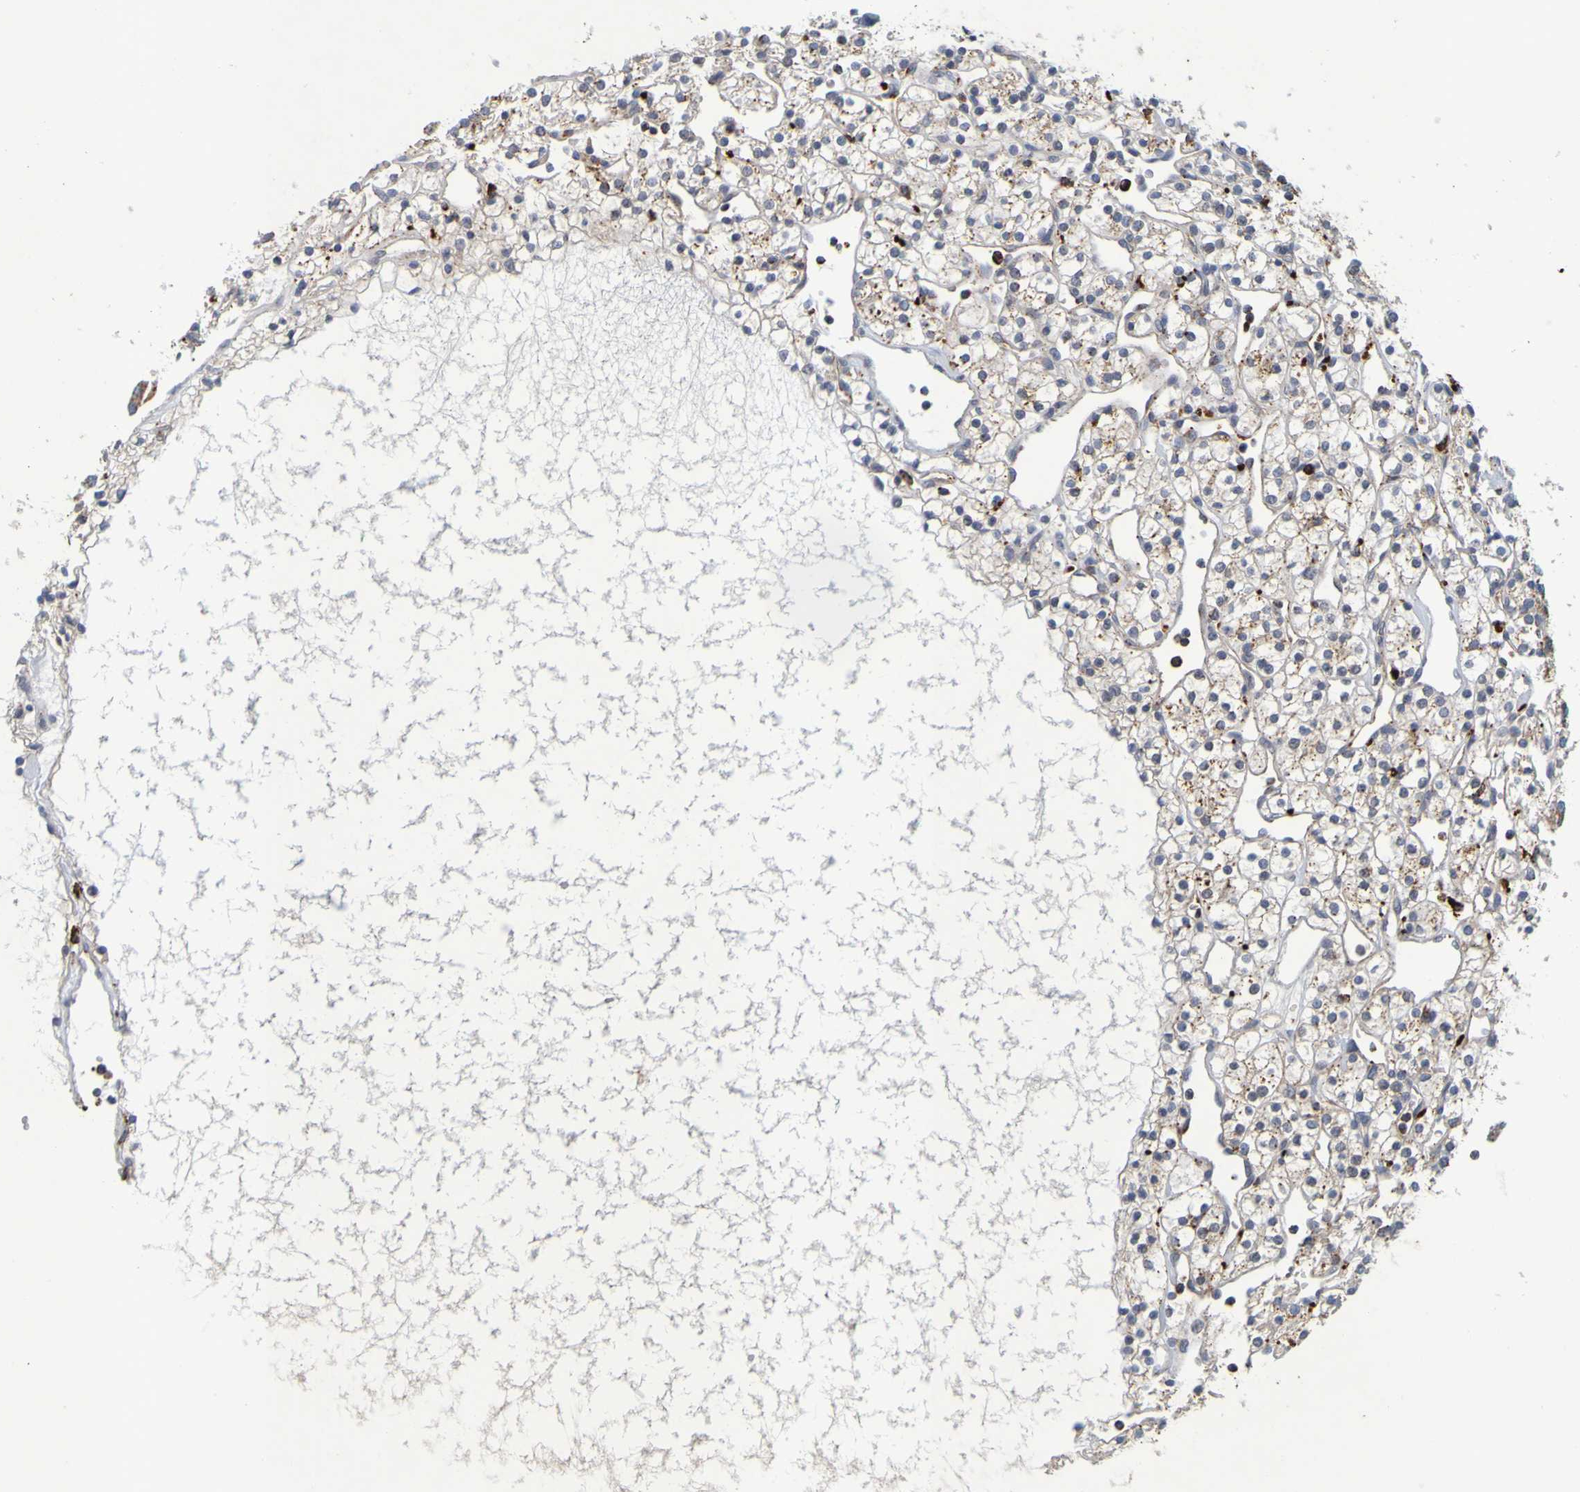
{"staining": {"intensity": "moderate", "quantity": "<25%", "location": "cytoplasmic/membranous"}, "tissue": "renal cancer", "cell_type": "Tumor cells", "image_type": "cancer", "snomed": [{"axis": "morphology", "description": "Adenocarcinoma, NOS"}, {"axis": "topography", "description": "Kidney"}], "caption": "Immunohistochemical staining of human renal cancer shows low levels of moderate cytoplasmic/membranous protein positivity in about <25% of tumor cells.", "gene": "TPH1", "patient": {"sex": "female", "age": 60}}